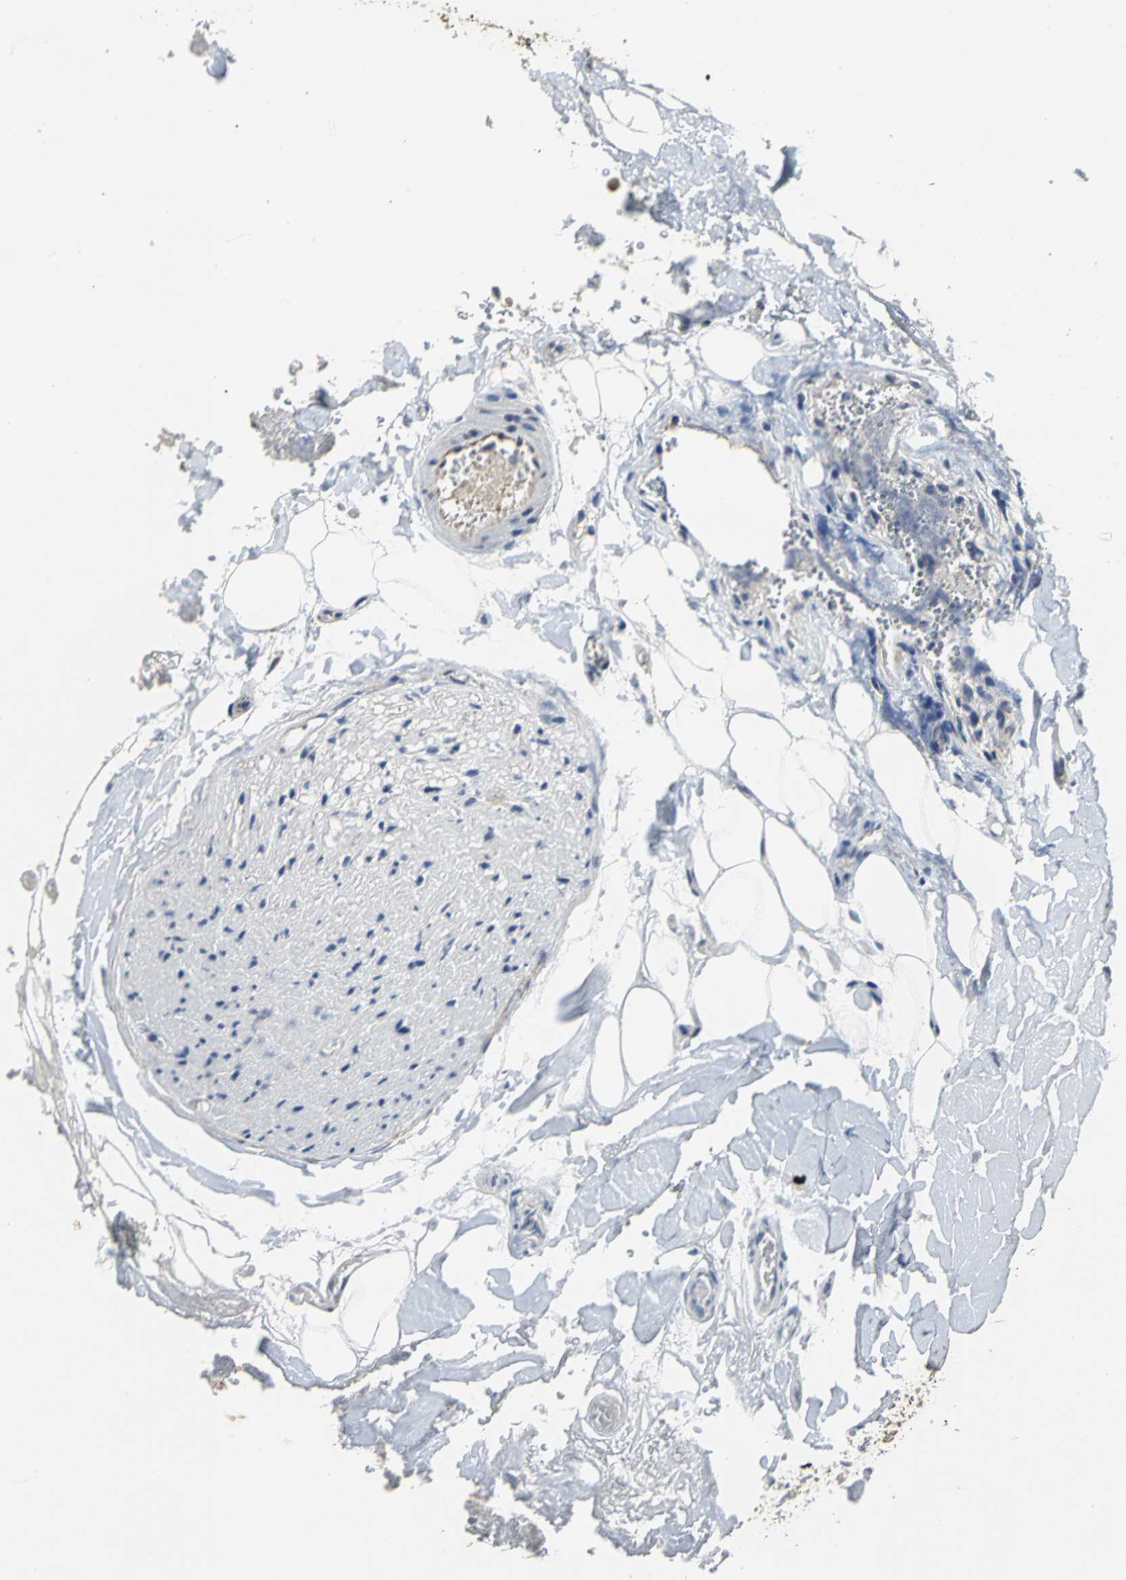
{"staining": {"intensity": "weak", "quantity": "25%-75%", "location": "cytoplasmic/membranous"}, "tissue": "adipose tissue", "cell_type": "Adipocytes", "image_type": "normal", "snomed": [{"axis": "morphology", "description": "Normal tissue, NOS"}, {"axis": "morphology", "description": "Cholangiocarcinoma"}, {"axis": "topography", "description": "Liver"}, {"axis": "topography", "description": "Peripheral nerve tissue"}], "caption": "High-power microscopy captured an immunohistochemistry image of unremarkable adipose tissue, revealing weak cytoplasmic/membranous positivity in about 25%-75% of adipocytes.", "gene": "OCLN", "patient": {"sex": "male", "age": 50}}